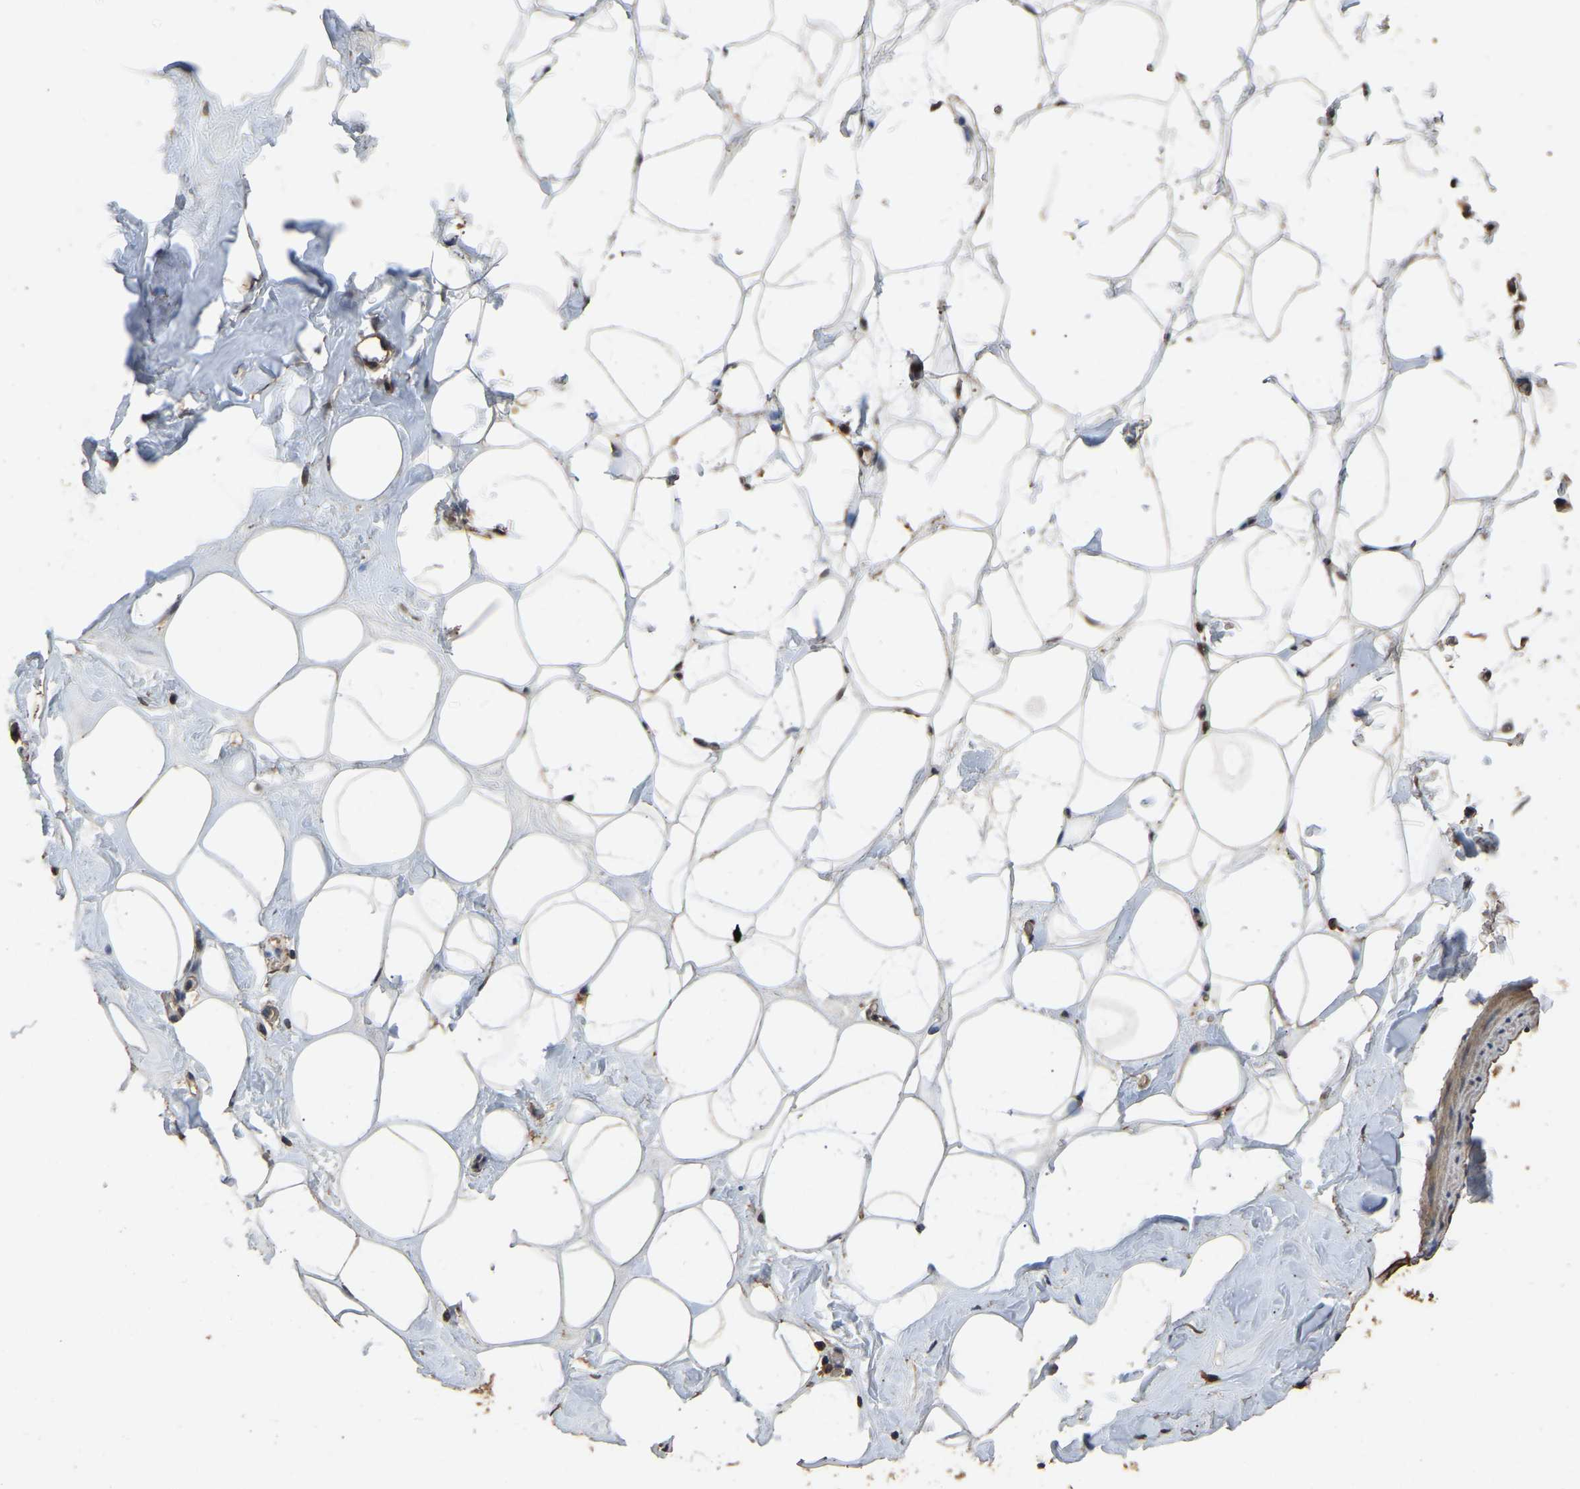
{"staining": {"intensity": "moderate", "quantity": "25%-75%", "location": "cytoplasmic/membranous"}, "tissue": "adipose tissue", "cell_type": "Adipocytes", "image_type": "normal", "snomed": [{"axis": "morphology", "description": "Normal tissue, NOS"}, {"axis": "morphology", "description": "Fibrosis, NOS"}, {"axis": "topography", "description": "Breast"}, {"axis": "topography", "description": "Adipose tissue"}], "caption": "DAB immunohistochemical staining of benign adipose tissue demonstrates moderate cytoplasmic/membranous protein expression in about 25%-75% of adipocytes.", "gene": "FHIT", "patient": {"sex": "female", "age": 39}}